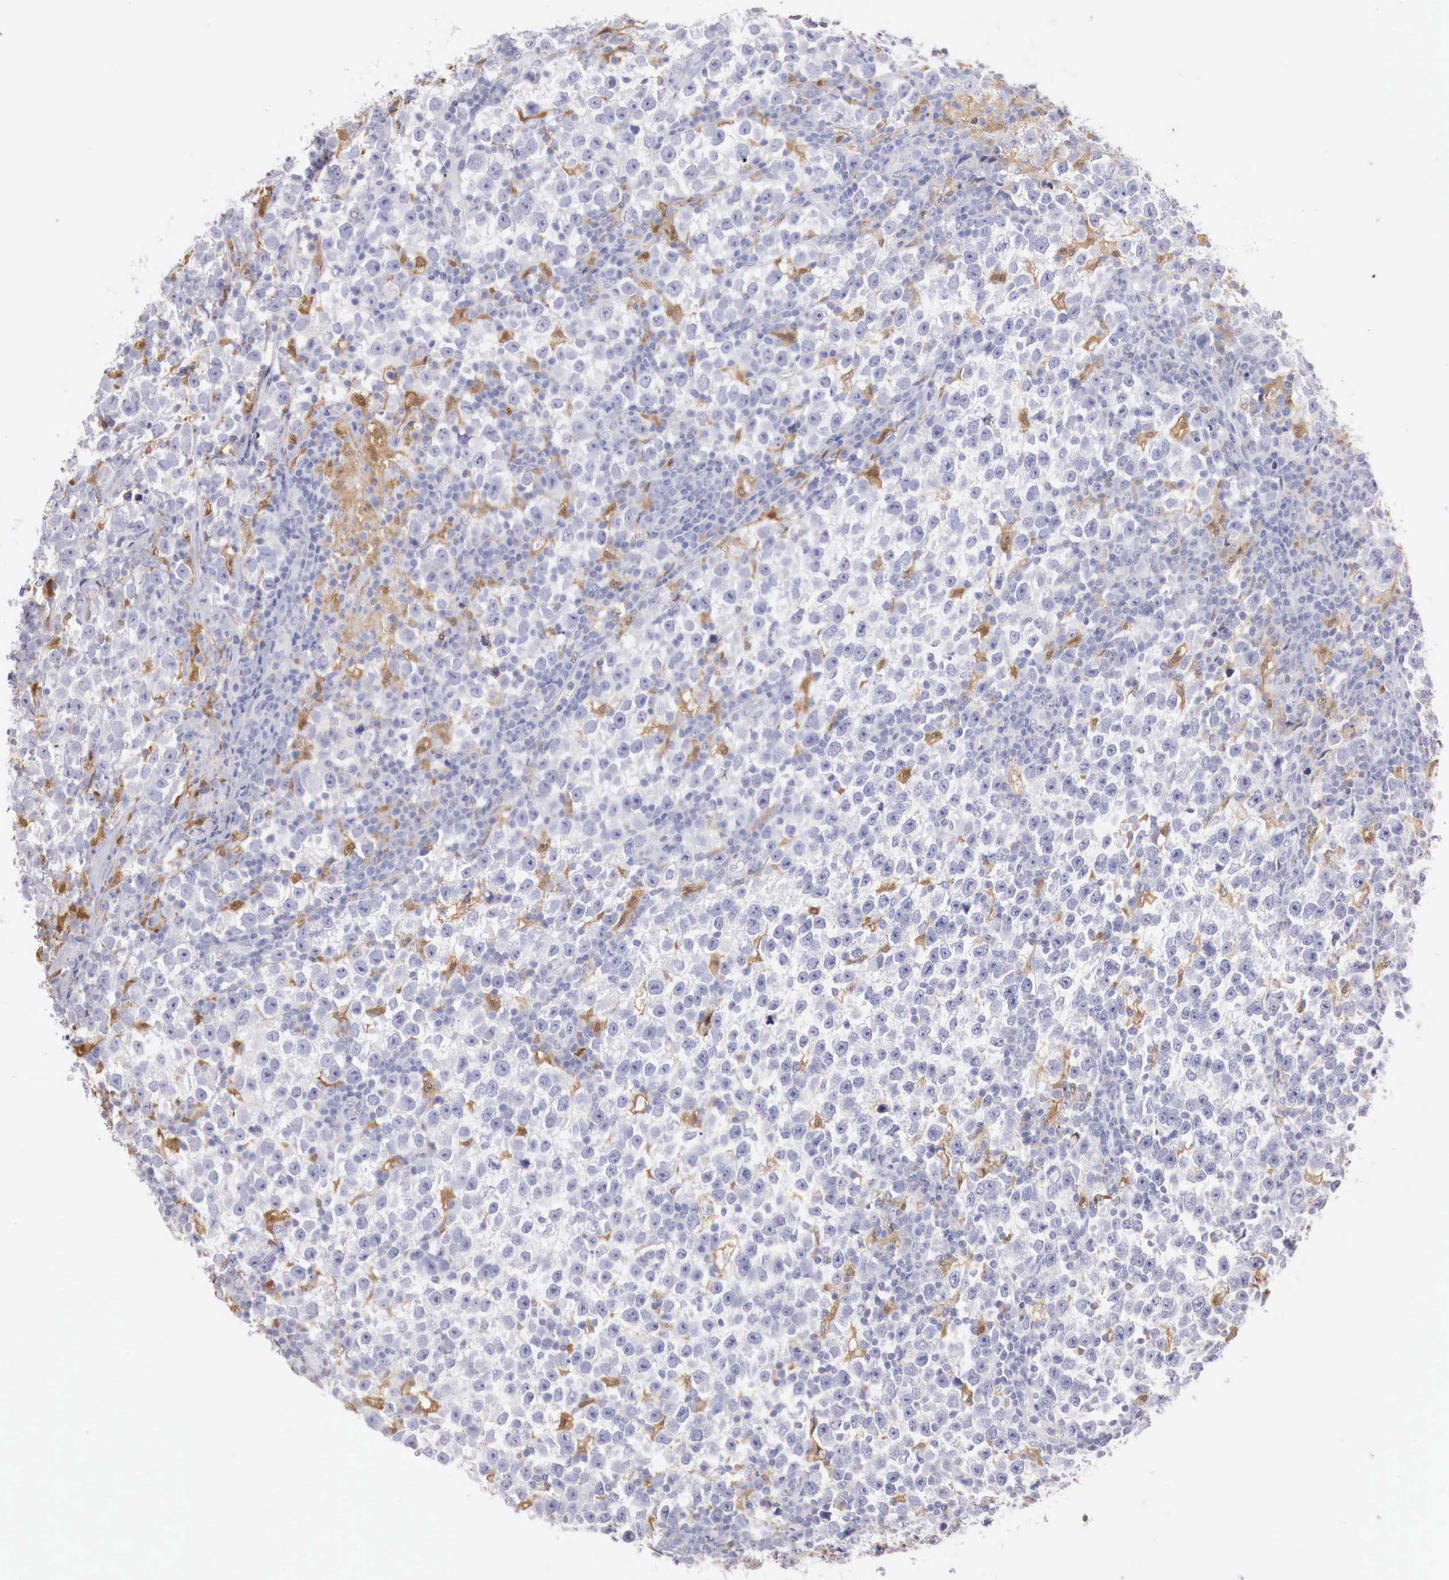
{"staining": {"intensity": "negative", "quantity": "none", "location": "none"}, "tissue": "testis cancer", "cell_type": "Tumor cells", "image_type": "cancer", "snomed": [{"axis": "morphology", "description": "Seminoma, NOS"}, {"axis": "topography", "description": "Testis"}], "caption": "High magnification brightfield microscopy of seminoma (testis) stained with DAB (3,3'-diaminobenzidine) (brown) and counterstained with hematoxylin (blue): tumor cells show no significant positivity. (Brightfield microscopy of DAB immunohistochemistry at high magnification).", "gene": "RENBP", "patient": {"sex": "male", "age": 43}}